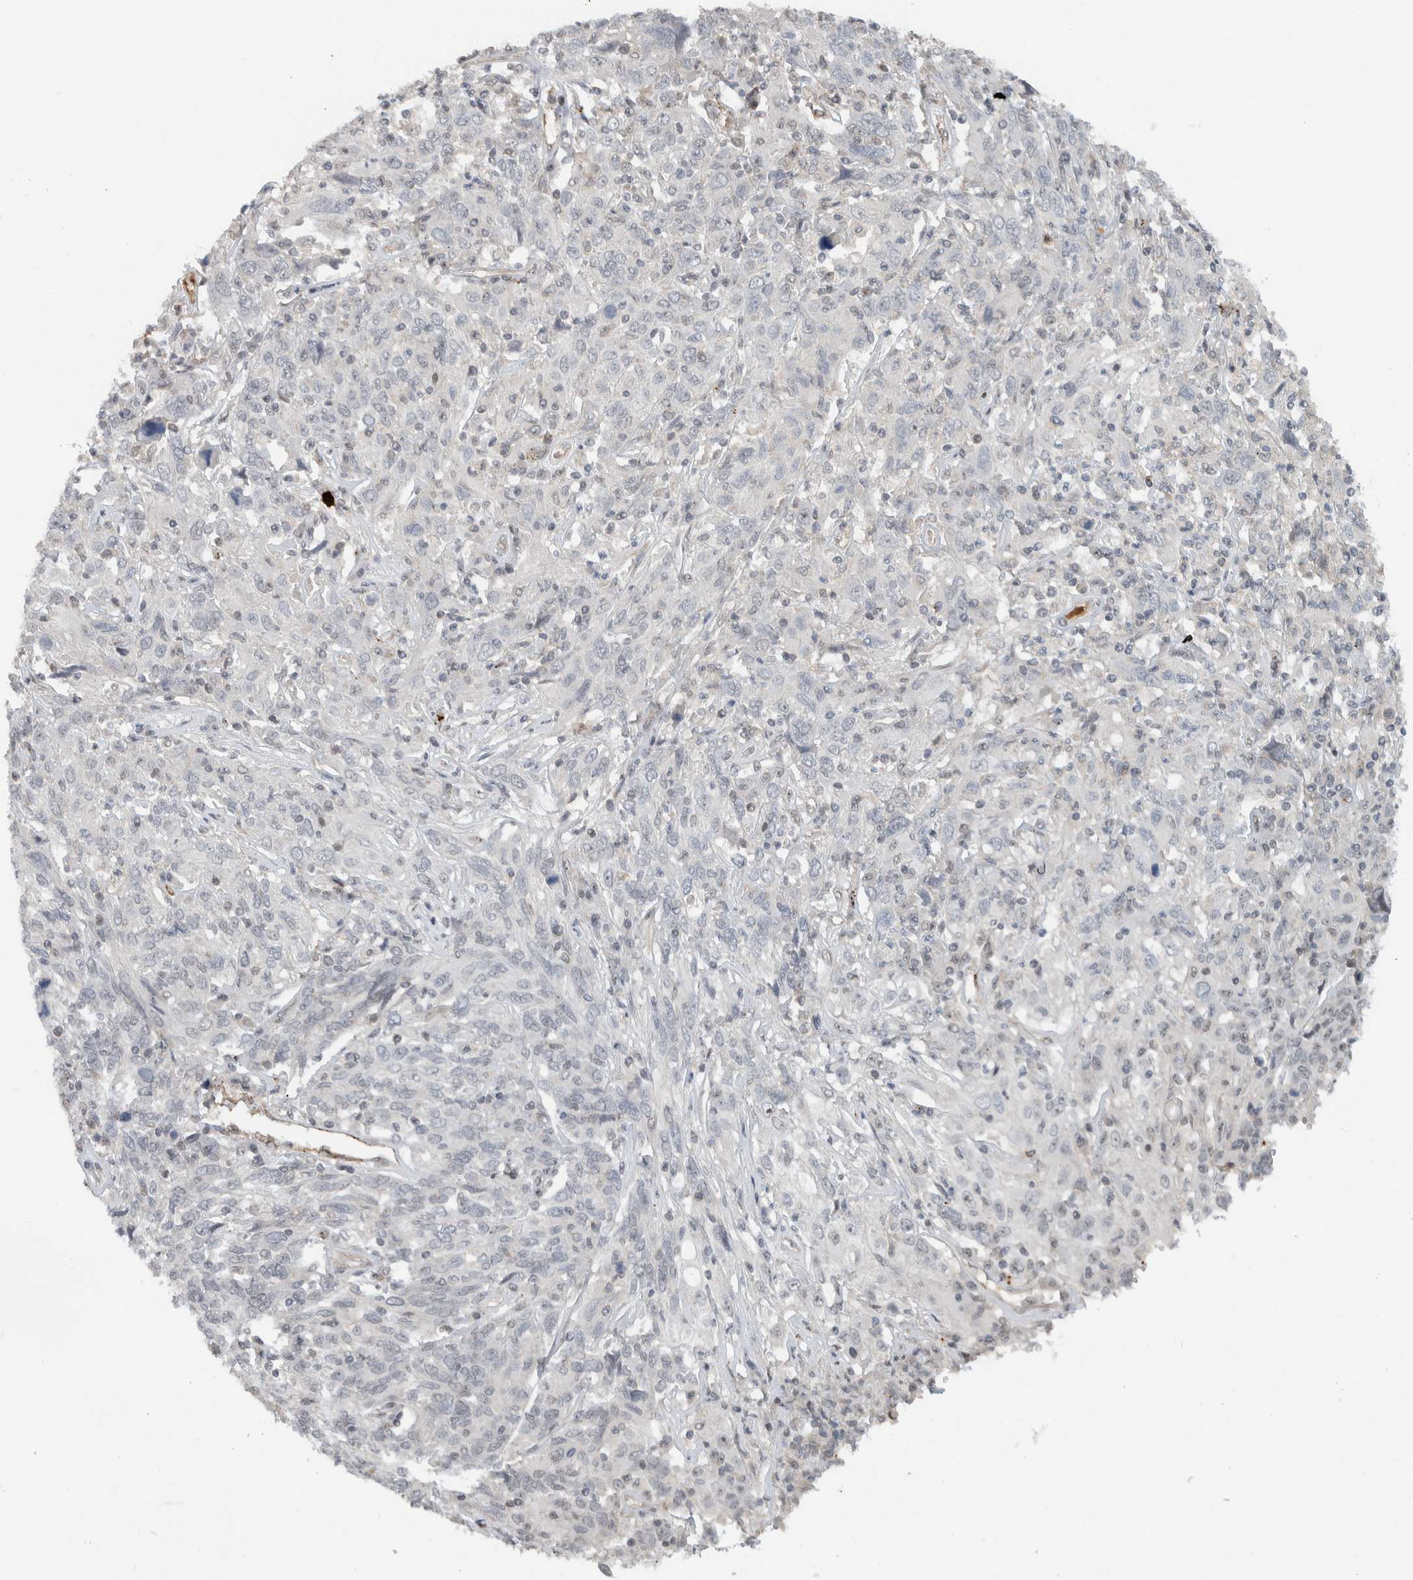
{"staining": {"intensity": "negative", "quantity": "none", "location": "none"}, "tissue": "cervical cancer", "cell_type": "Tumor cells", "image_type": "cancer", "snomed": [{"axis": "morphology", "description": "Squamous cell carcinoma, NOS"}, {"axis": "topography", "description": "Cervix"}], "caption": "The histopathology image displays no staining of tumor cells in cervical cancer.", "gene": "ZFP91", "patient": {"sex": "female", "age": 46}}